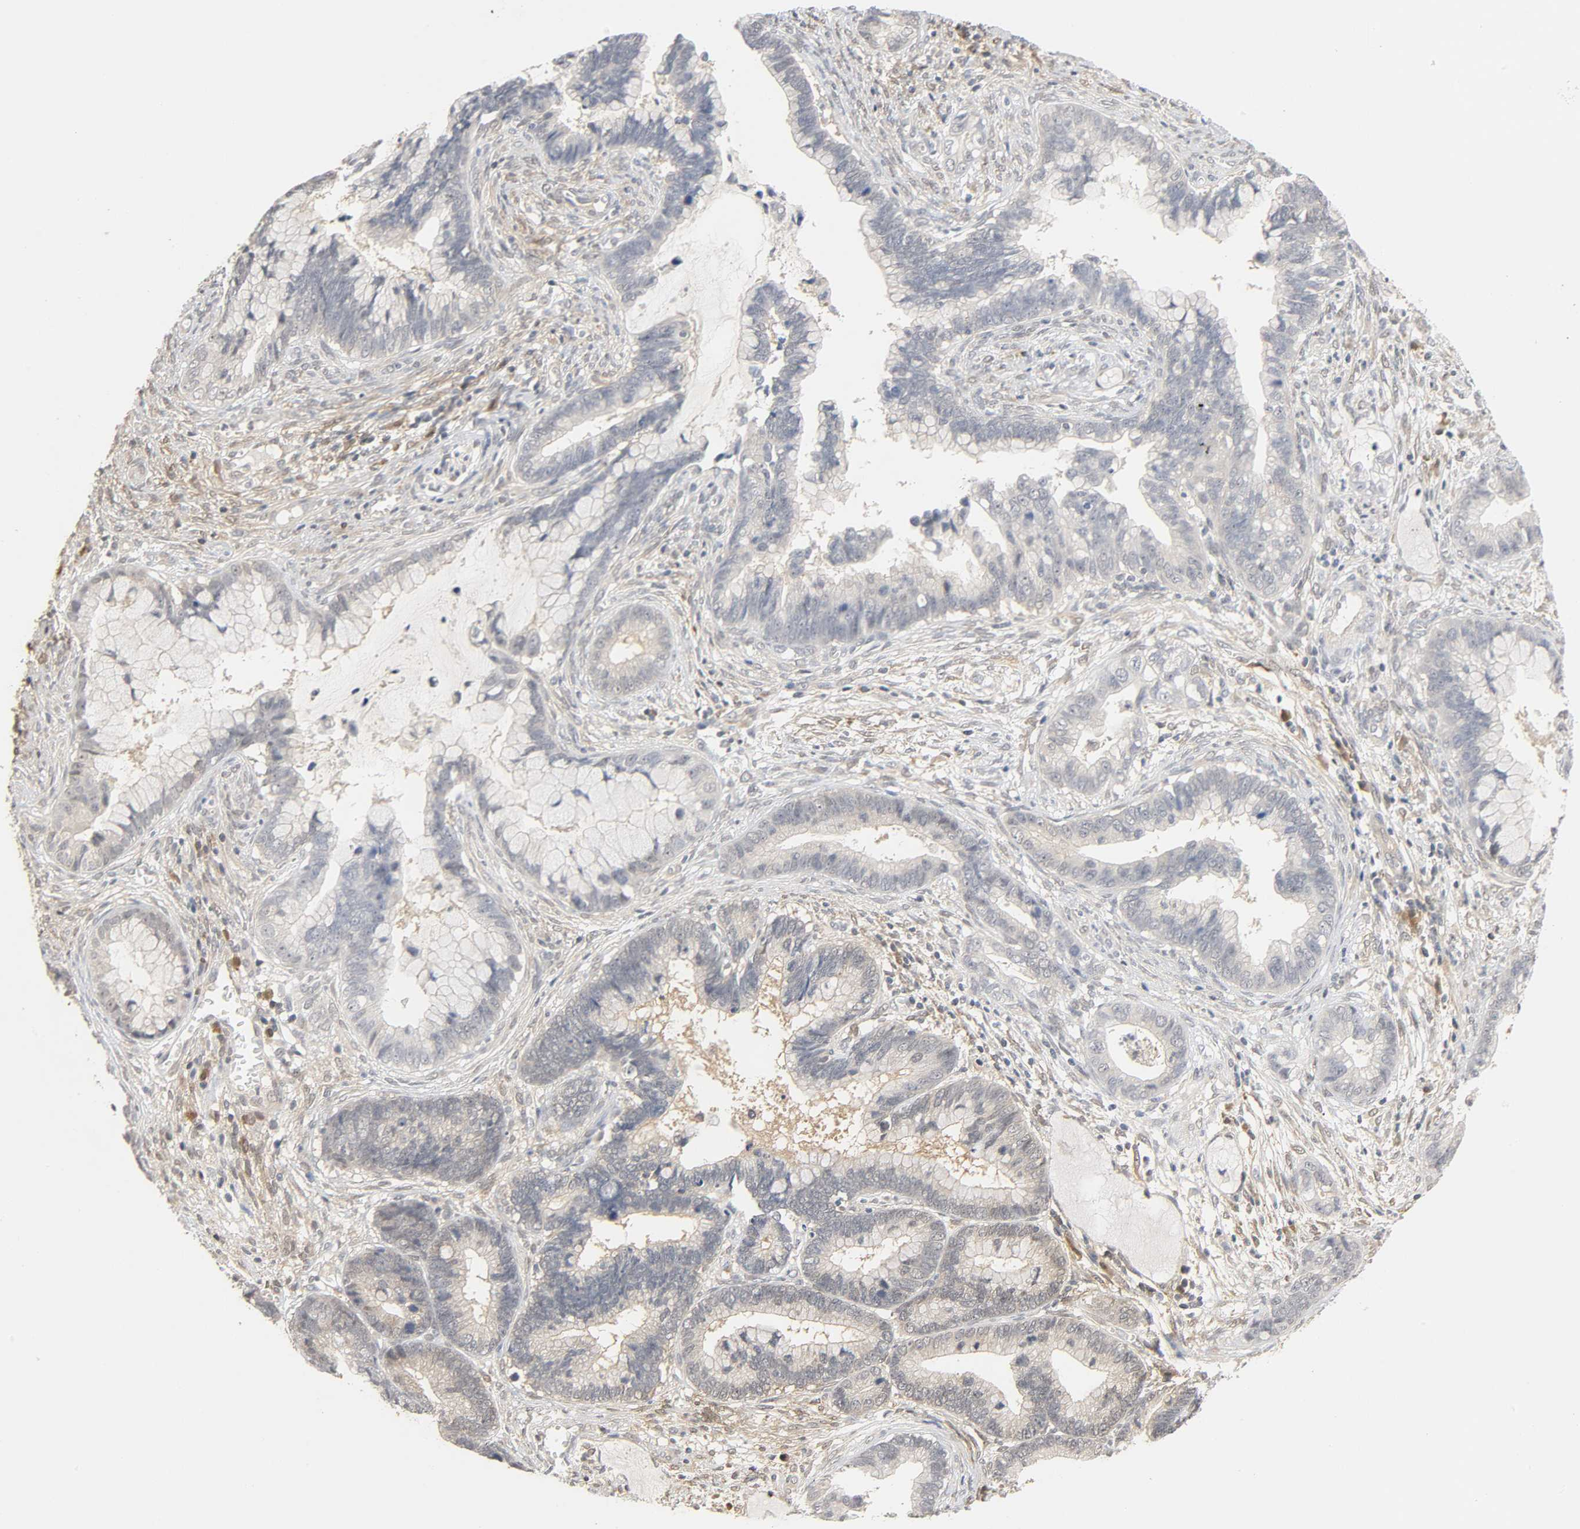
{"staining": {"intensity": "negative", "quantity": "none", "location": "none"}, "tissue": "cervical cancer", "cell_type": "Tumor cells", "image_type": "cancer", "snomed": [{"axis": "morphology", "description": "Adenocarcinoma, NOS"}, {"axis": "topography", "description": "Cervix"}], "caption": "Immunohistochemical staining of human cervical adenocarcinoma reveals no significant expression in tumor cells.", "gene": "MIF", "patient": {"sex": "female", "age": 44}}